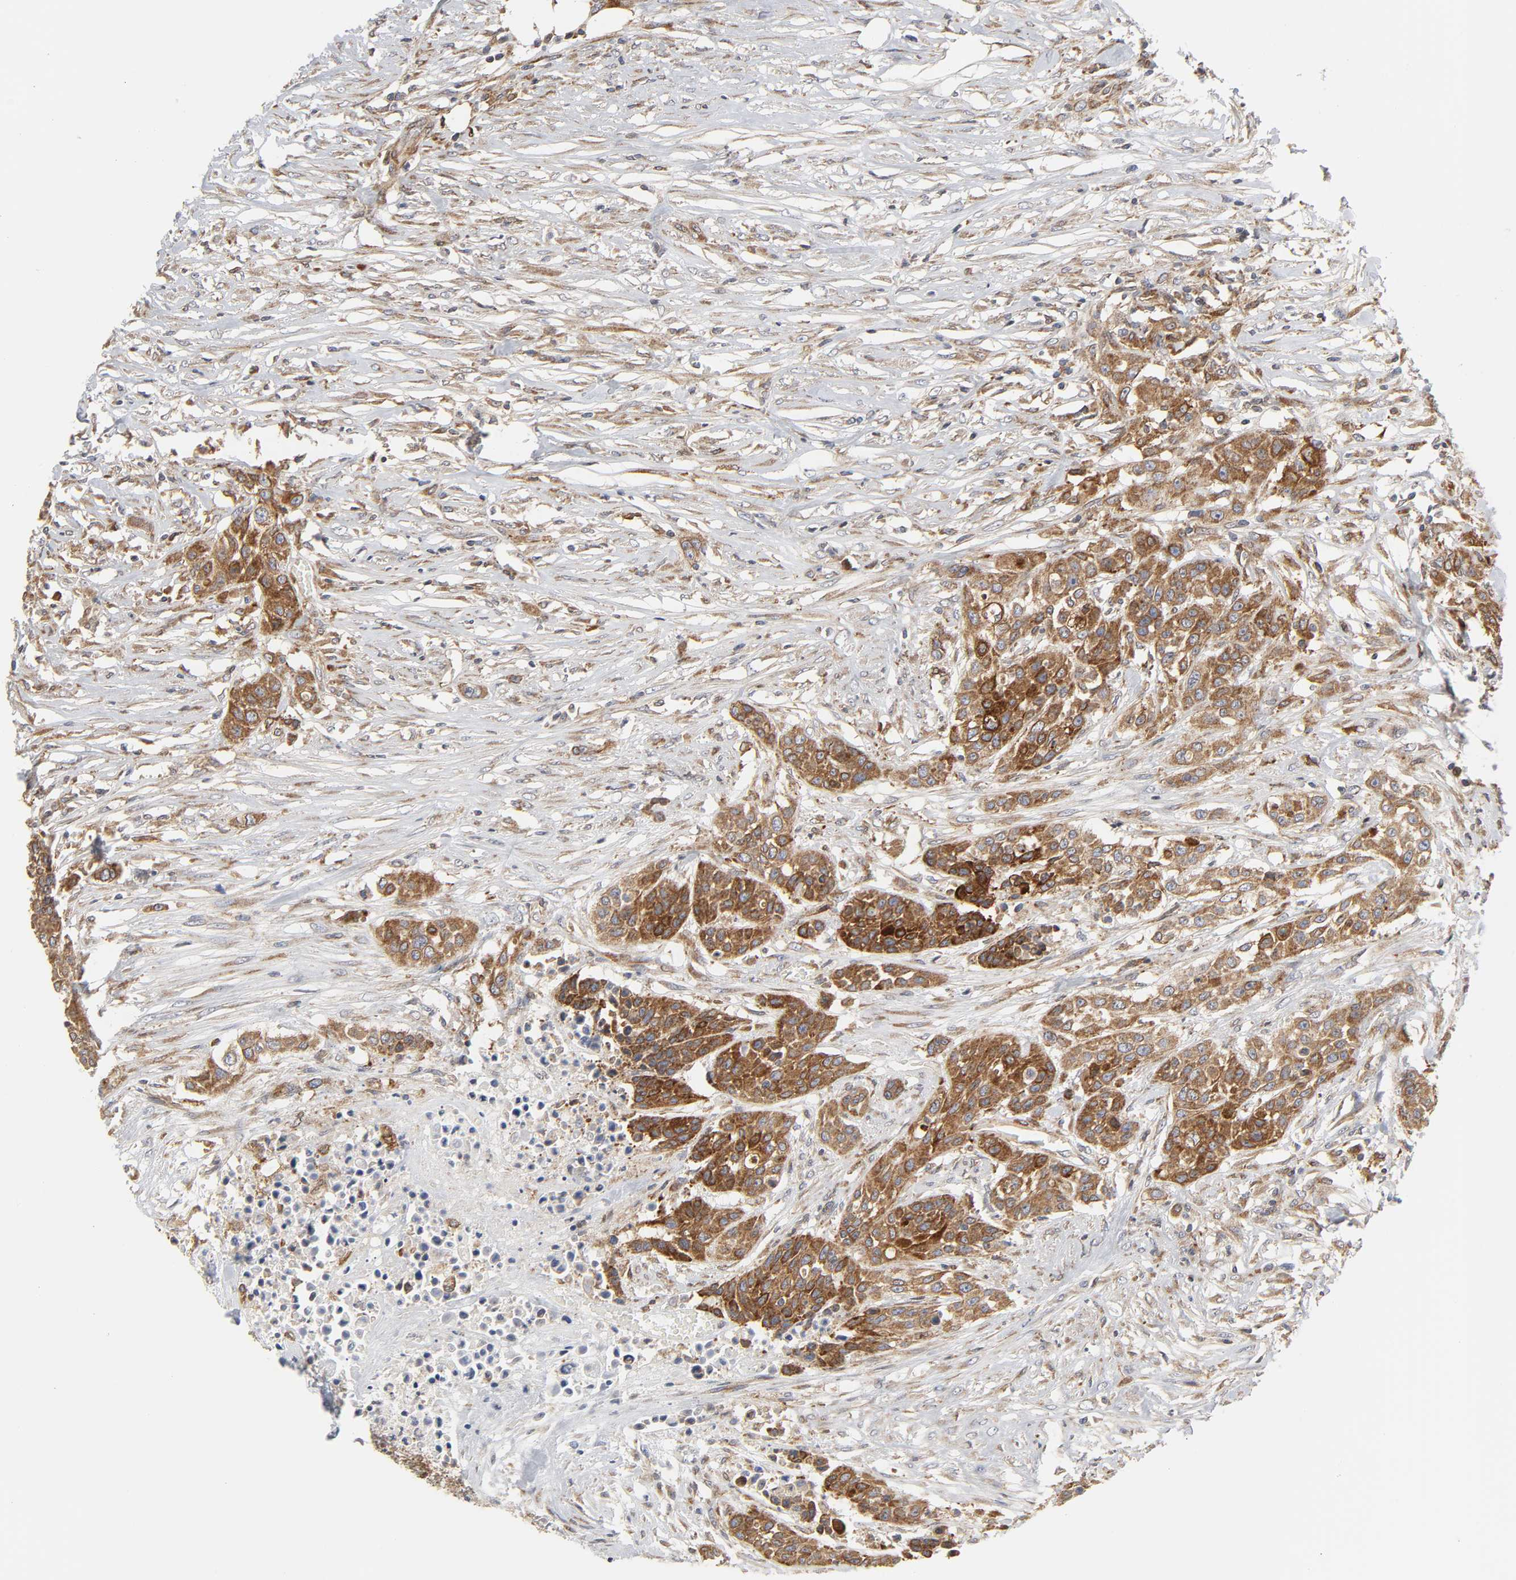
{"staining": {"intensity": "strong", "quantity": ">75%", "location": "cytoplasmic/membranous"}, "tissue": "urothelial cancer", "cell_type": "Tumor cells", "image_type": "cancer", "snomed": [{"axis": "morphology", "description": "Urothelial carcinoma, High grade"}, {"axis": "topography", "description": "Urinary bladder"}], "caption": "Urothelial cancer tissue shows strong cytoplasmic/membranous expression in approximately >75% of tumor cells", "gene": "POR", "patient": {"sex": "male", "age": 74}}